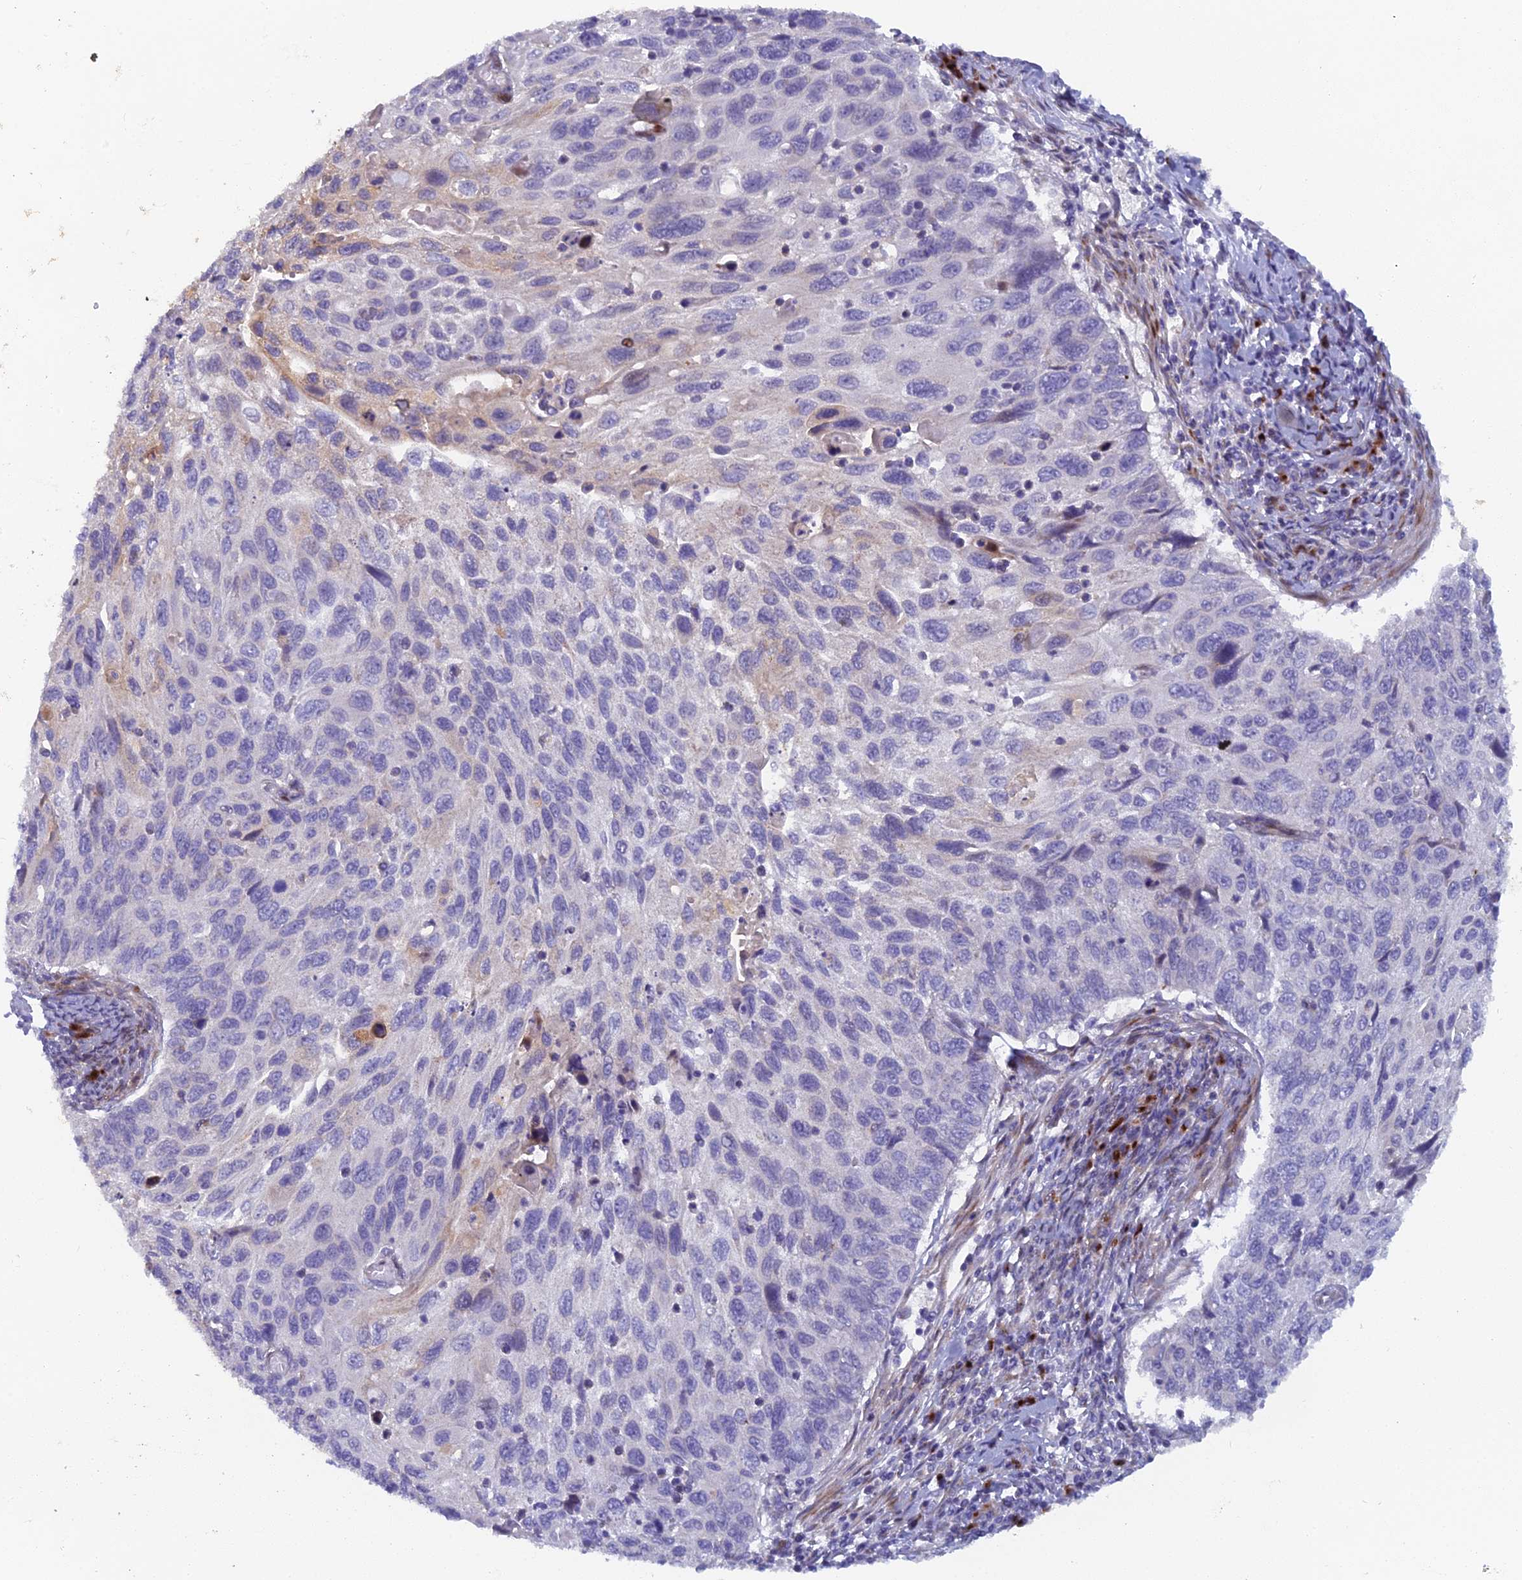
{"staining": {"intensity": "negative", "quantity": "none", "location": "none"}, "tissue": "cervical cancer", "cell_type": "Tumor cells", "image_type": "cancer", "snomed": [{"axis": "morphology", "description": "Squamous cell carcinoma, NOS"}, {"axis": "topography", "description": "Cervix"}], "caption": "Immunohistochemistry (IHC) micrograph of neoplastic tissue: cervical cancer (squamous cell carcinoma) stained with DAB demonstrates no significant protein expression in tumor cells.", "gene": "B9D2", "patient": {"sex": "female", "age": 70}}